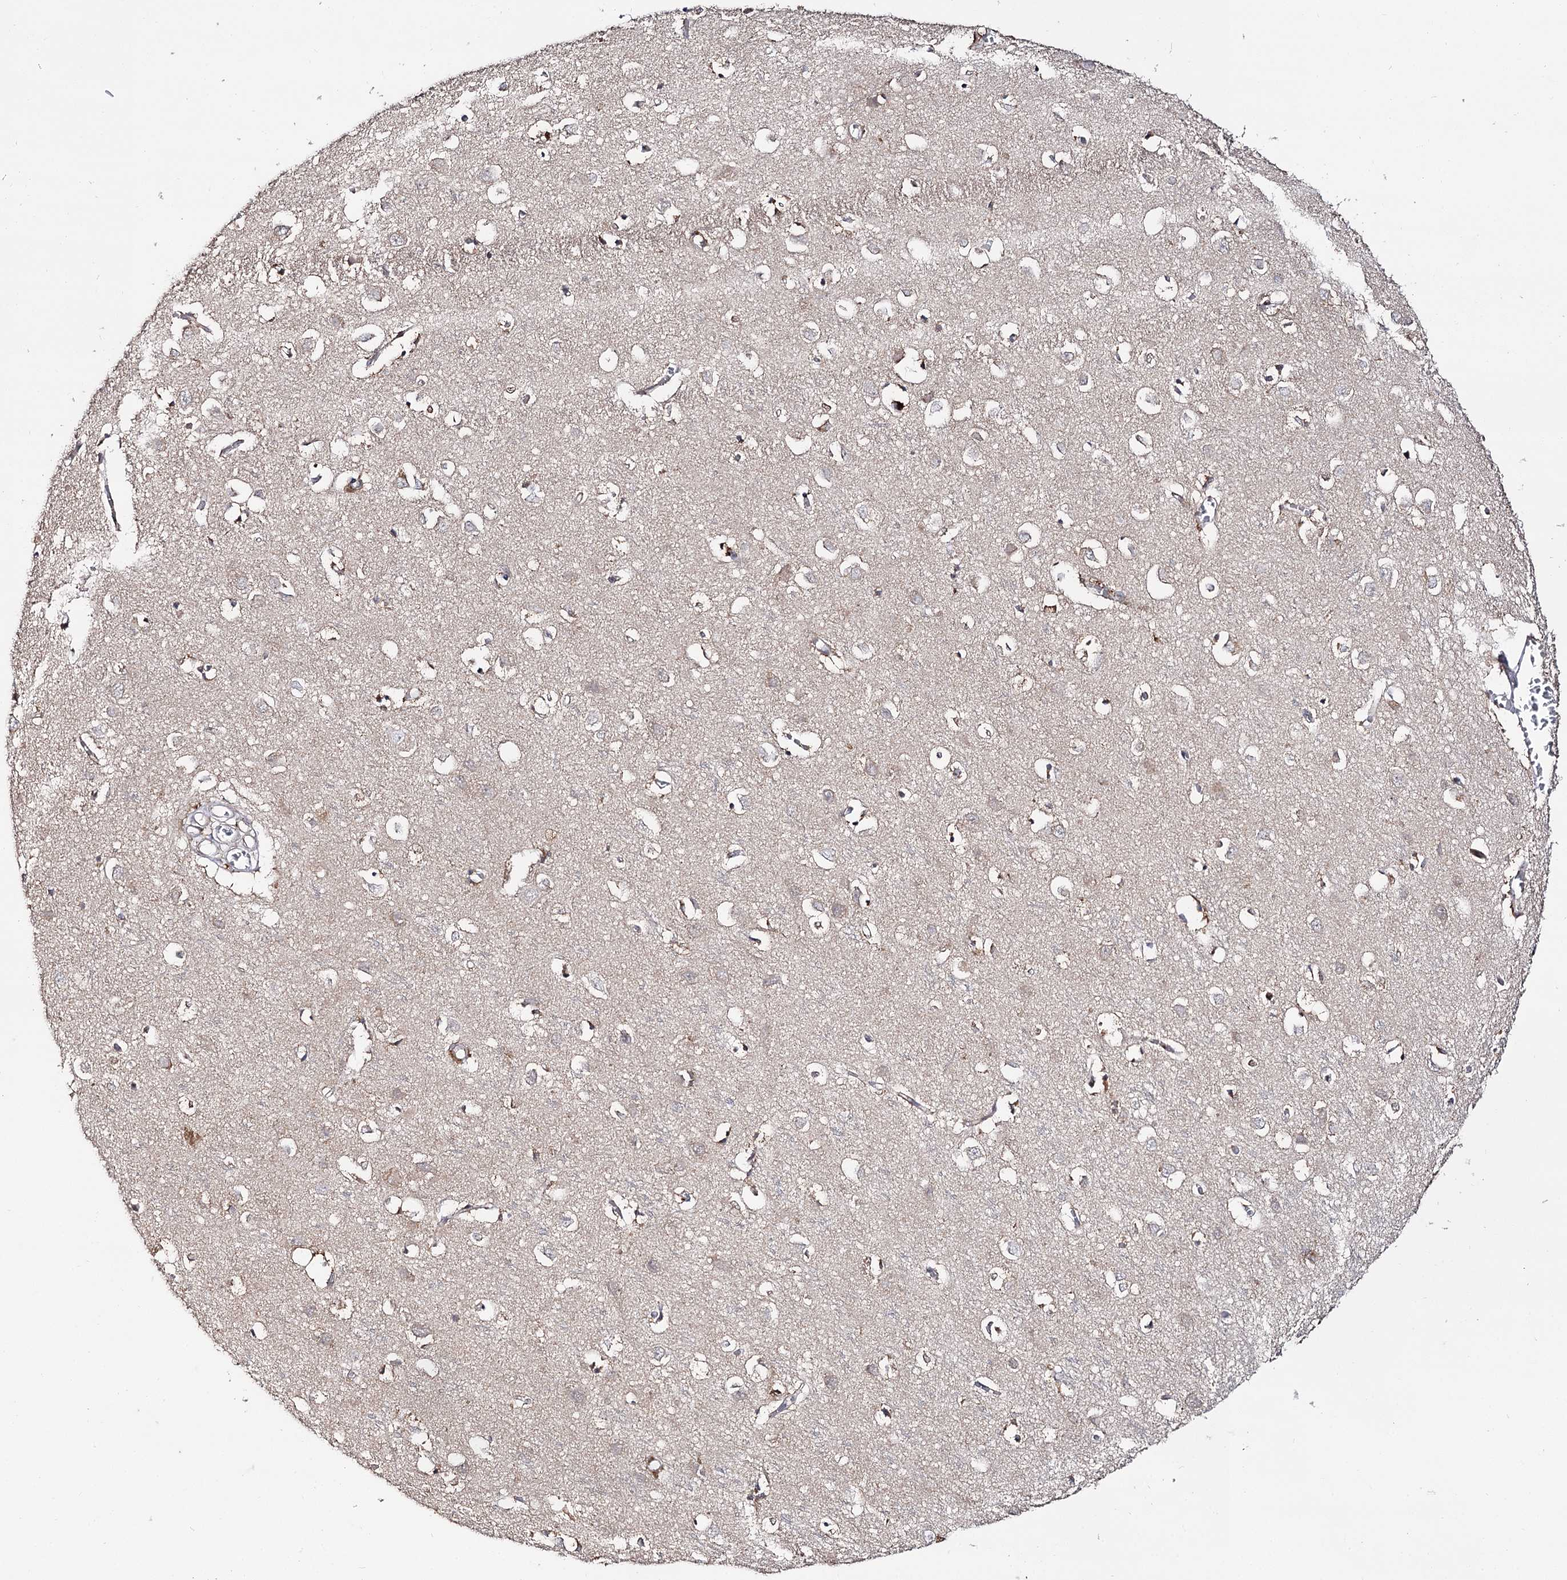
{"staining": {"intensity": "negative", "quantity": "none", "location": "none"}, "tissue": "cerebral cortex", "cell_type": "Endothelial cells", "image_type": "normal", "snomed": [{"axis": "morphology", "description": "Normal tissue, NOS"}, {"axis": "topography", "description": "Cerebral cortex"}], "caption": "Histopathology image shows no significant protein staining in endothelial cells of unremarkable cerebral cortex. (Brightfield microscopy of DAB (3,3'-diaminobenzidine) immunohistochemistry (IHC) at high magnification).", "gene": "CBR4", "patient": {"sex": "female", "age": 64}}